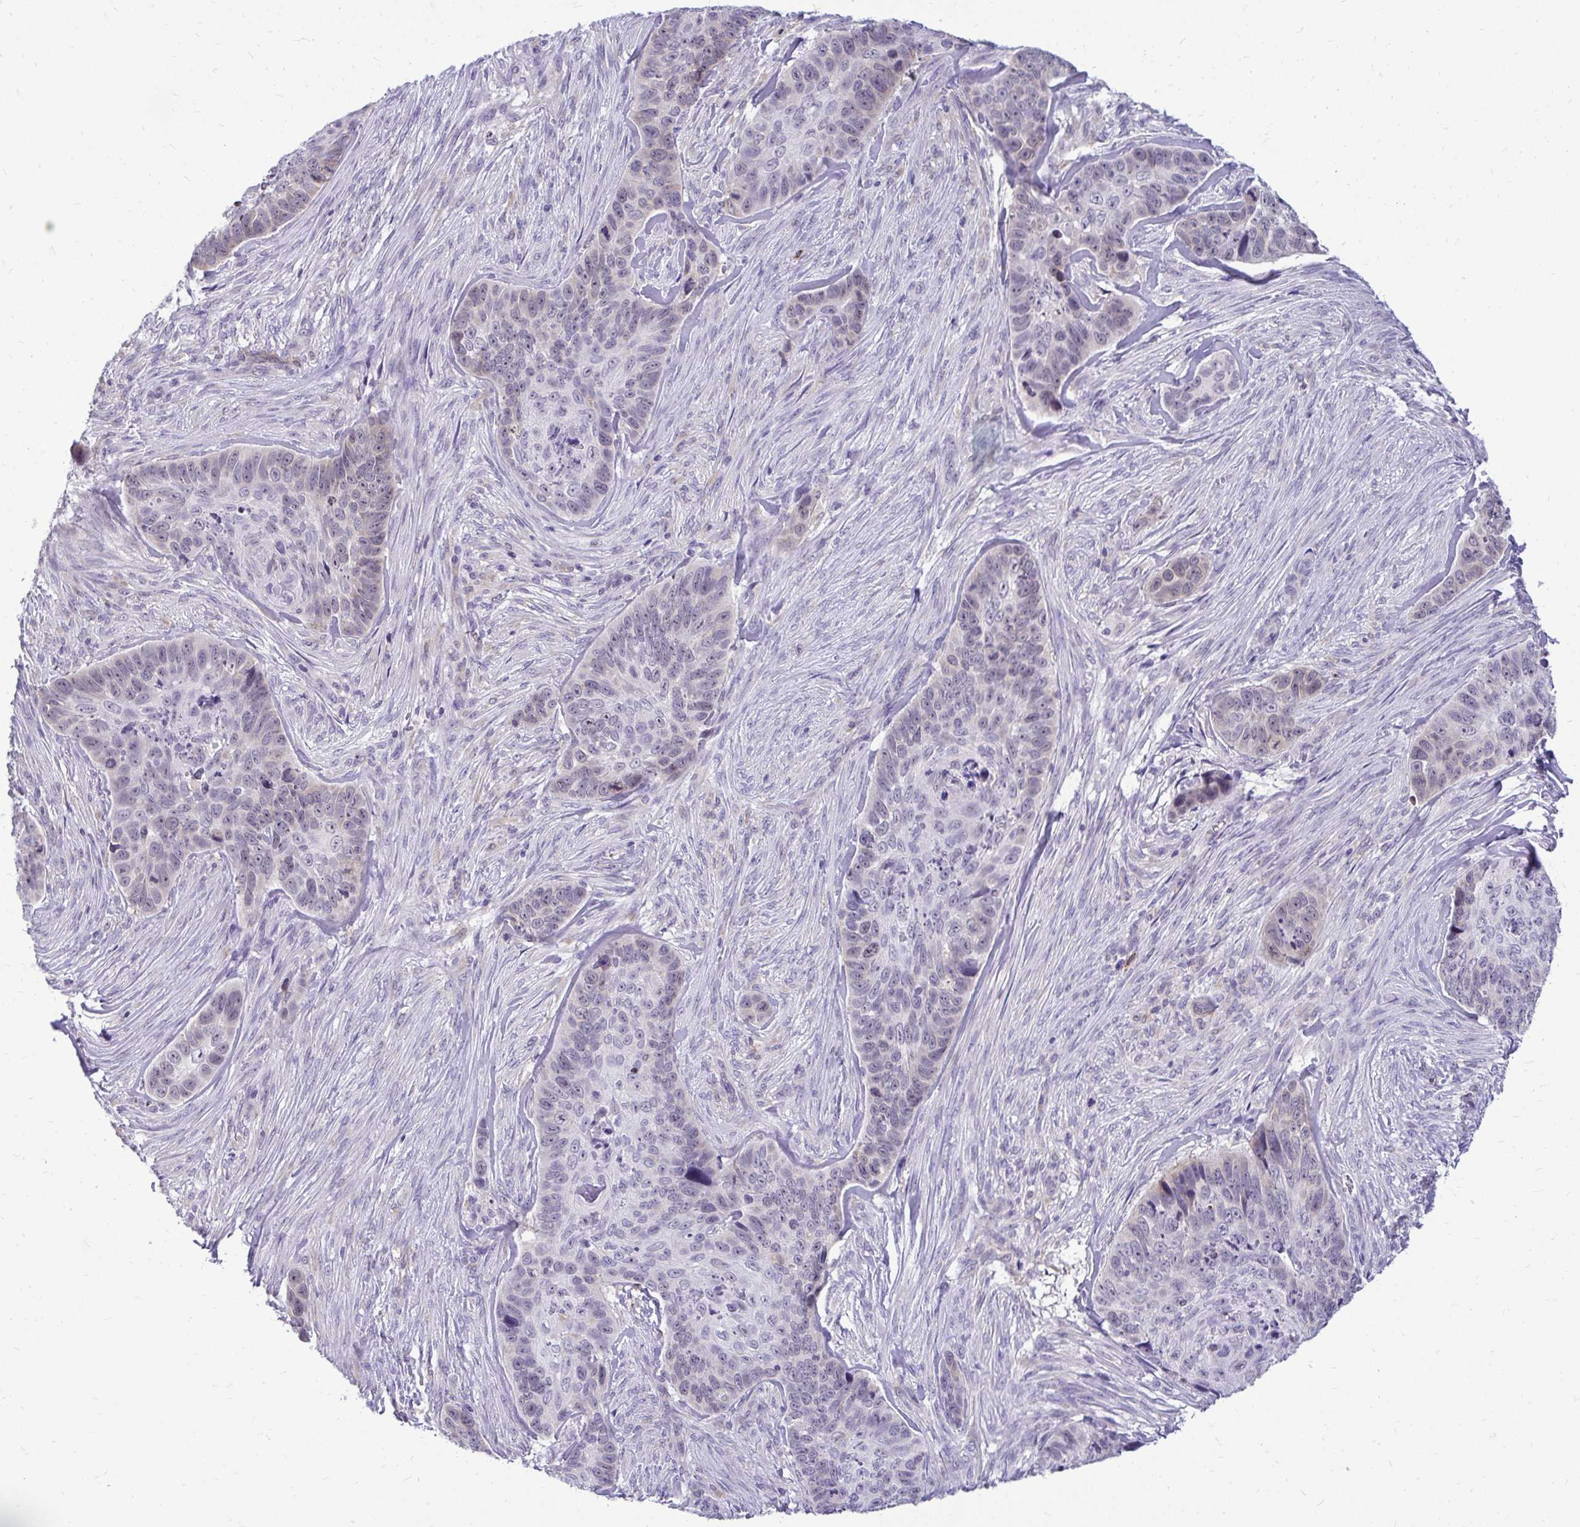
{"staining": {"intensity": "weak", "quantity": "<25%", "location": "nuclear"}, "tissue": "skin cancer", "cell_type": "Tumor cells", "image_type": "cancer", "snomed": [{"axis": "morphology", "description": "Basal cell carcinoma"}, {"axis": "topography", "description": "Skin"}], "caption": "Protein analysis of skin cancer shows no significant staining in tumor cells.", "gene": "NIFK", "patient": {"sex": "female", "age": 82}}